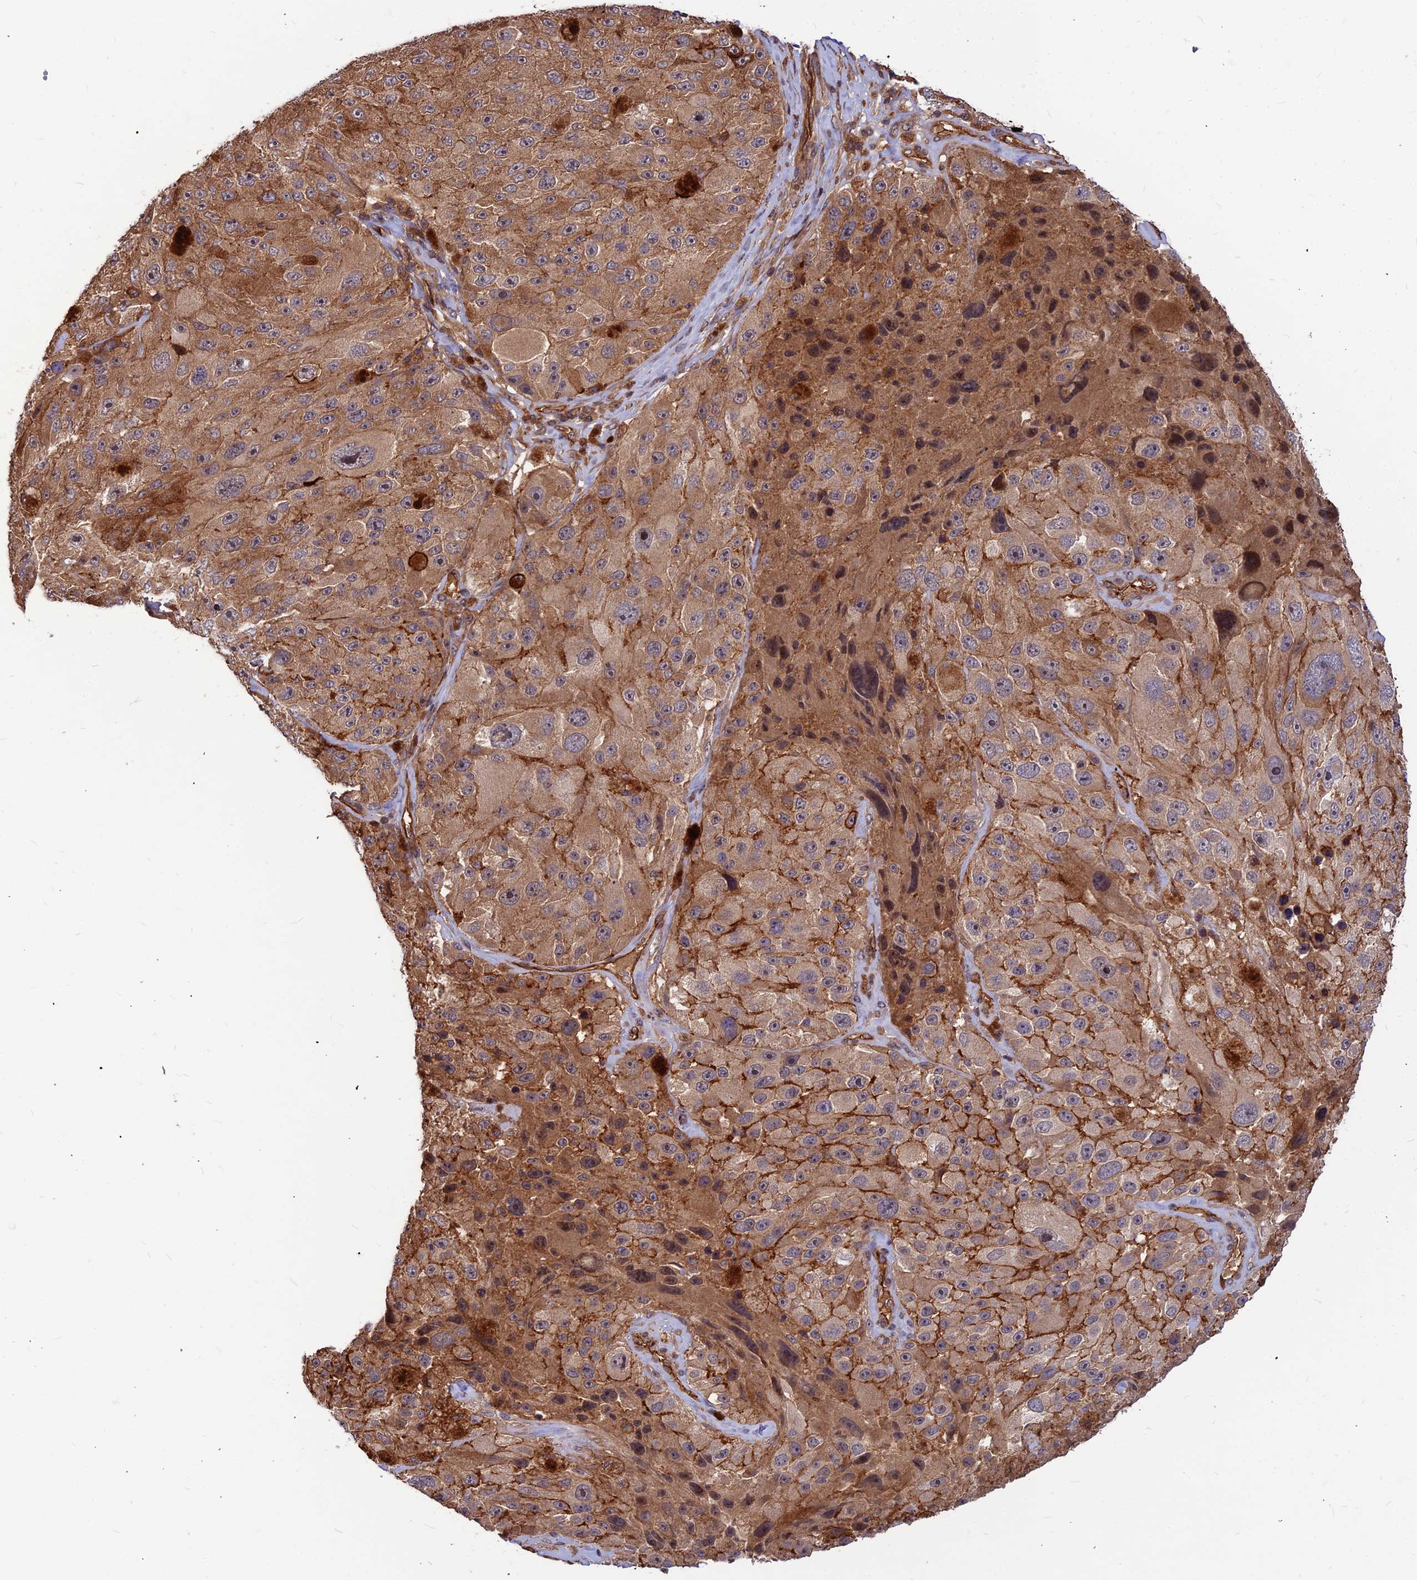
{"staining": {"intensity": "moderate", "quantity": ">75%", "location": "cytoplasmic/membranous"}, "tissue": "melanoma", "cell_type": "Tumor cells", "image_type": "cancer", "snomed": [{"axis": "morphology", "description": "Malignant melanoma, Metastatic site"}, {"axis": "topography", "description": "Lymph node"}], "caption": "Protein analysis of melanoma tissue exhibits moderate cytoplasmic/membranous staining in approximately >75% of tumor cells.", "gene": "ZNF467", "patient": {"sex": "male", "age": 62}}